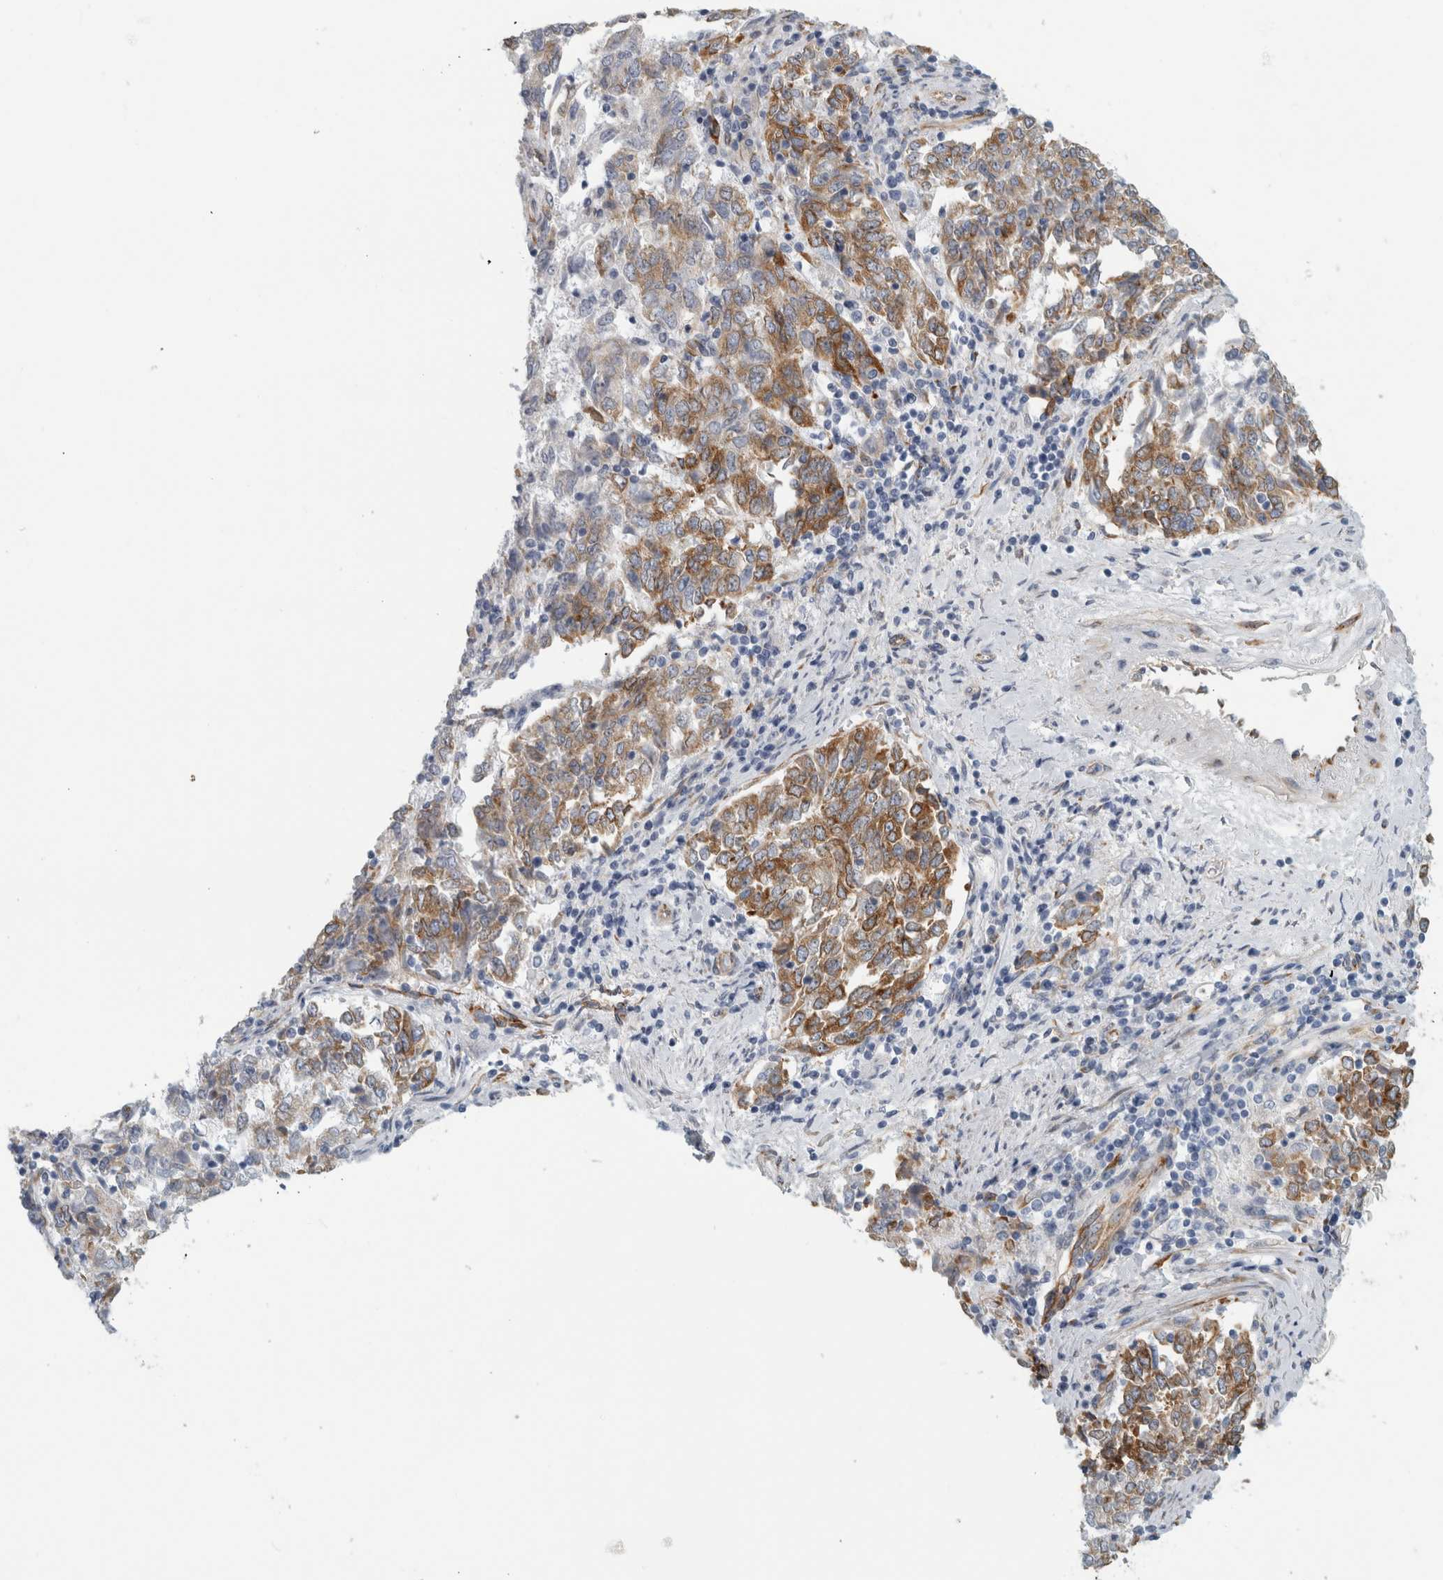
{"staining": {"intensity": "moderate", "quantity": "25%-75%", "location": "cytoplasmic/membranous"}, "tissue": "endometrial cancer", "cell_type": "Tumor cells", "image_type": "cancer", "snomed": [{"axis": "morphology", "description": "Adenocarcinoma, NOS"}, {"axis": "topography", "description": "Endometrium"}], "caption": "Immunohistochemical staining of adenocarcinoma (endometrial) demonstrates medium levels of moderate cytoplasmic/membranous protein staining in approximately 25%-75% of tumor cells.", "gene": "B3GNT3", "patient": {"sex": "female", "age": 80}}